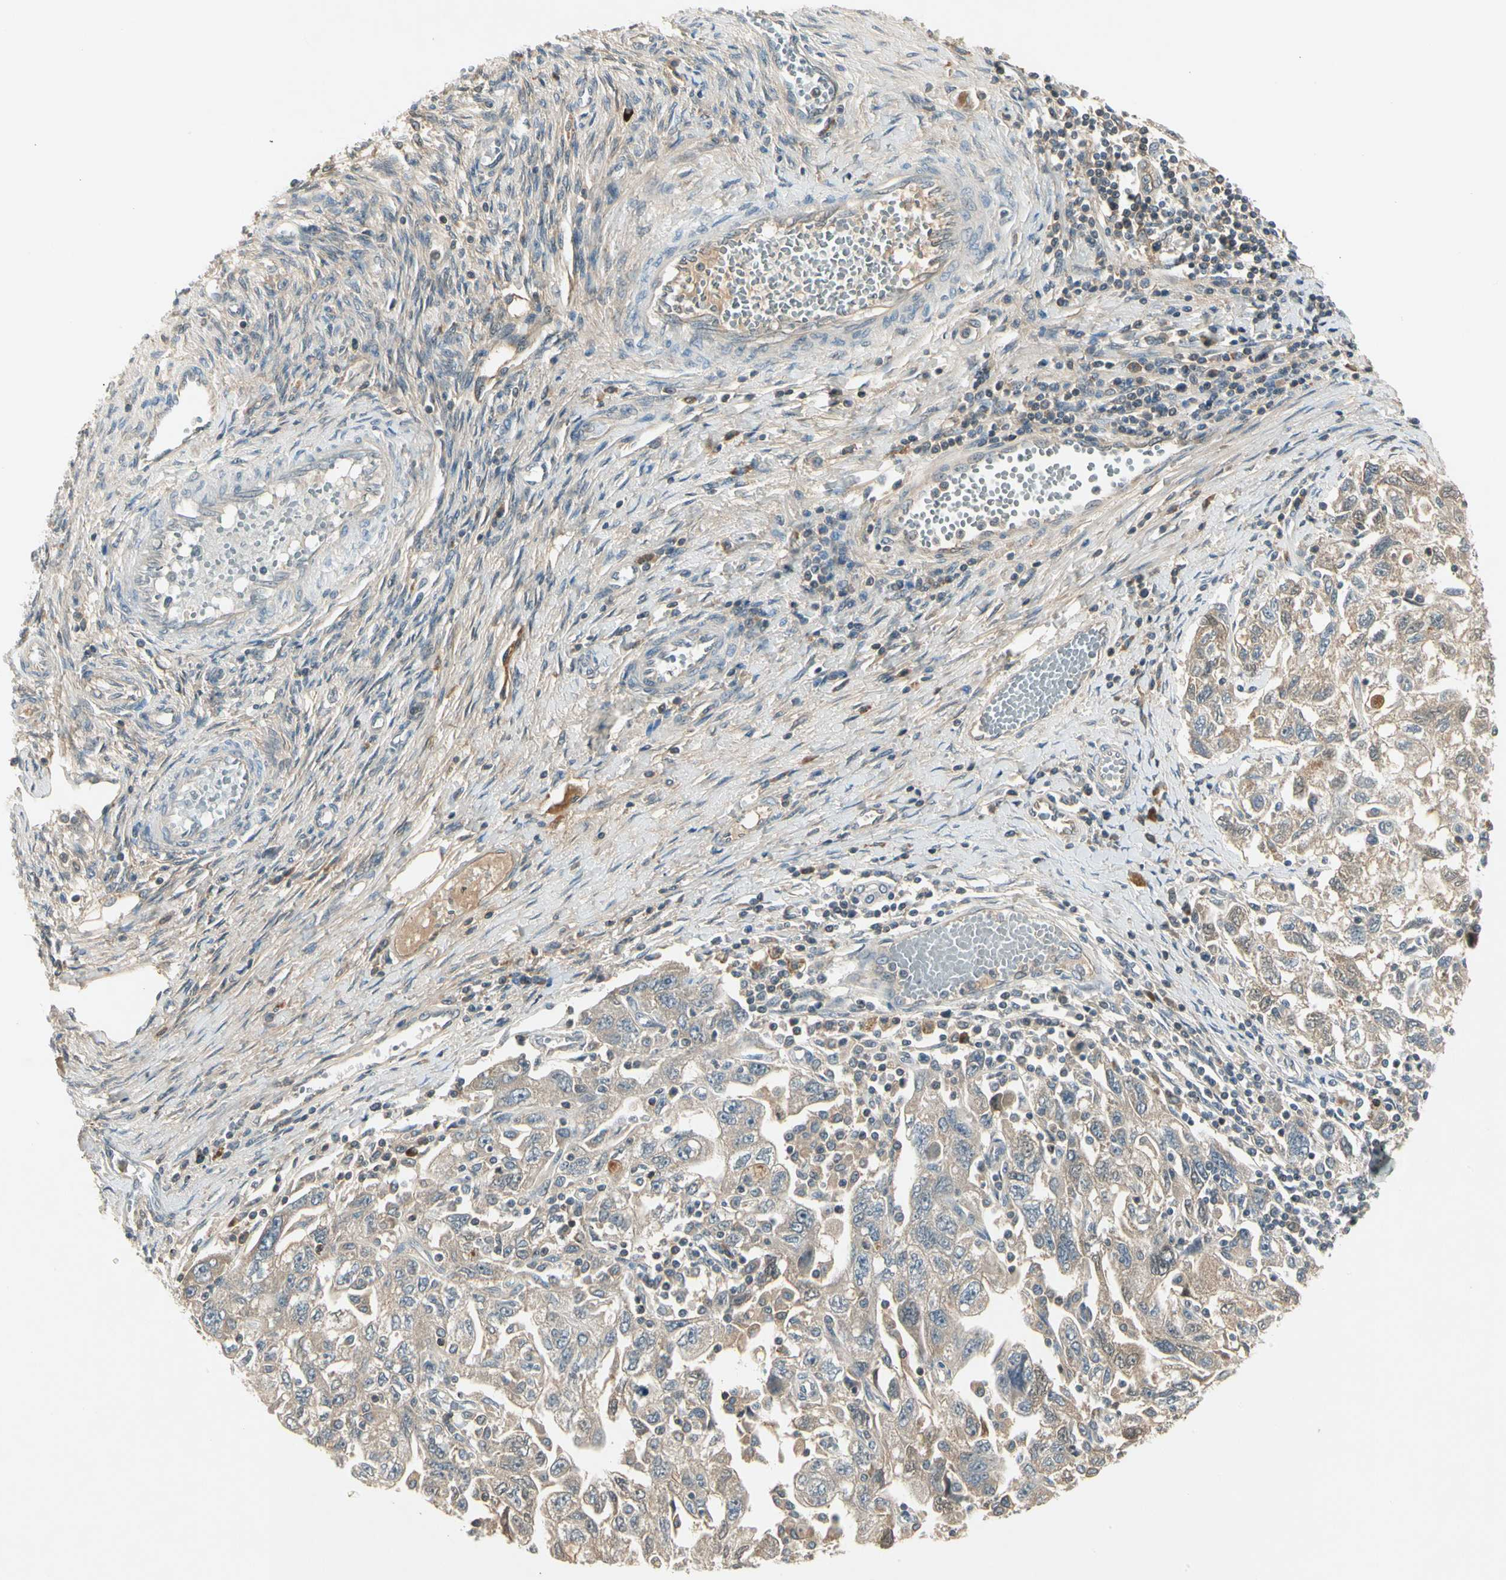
{"staining": {"intensity": "weak", "quantity": "<25%", "location": "cytoplasmic/membranous"}, "tissue": "ovarian cancer", "cell_type": "Tumor cells", "image_type": "cancer", "snomed": [{"axis": "morphology", "description": "Carcinoma, NOS"}, {"axis": "morphology", "description": "Cystadenocarcinoma, serous, NOS"}, {"axis": "topography", "description": "Ovary"}], "caption": "Human ovarian cancer stained for a protein using immunohistochemistry (IHC) shows no expression in tumor cells.", "gene": "CCL4", "patient": {"sex": "female", "age": 69}}